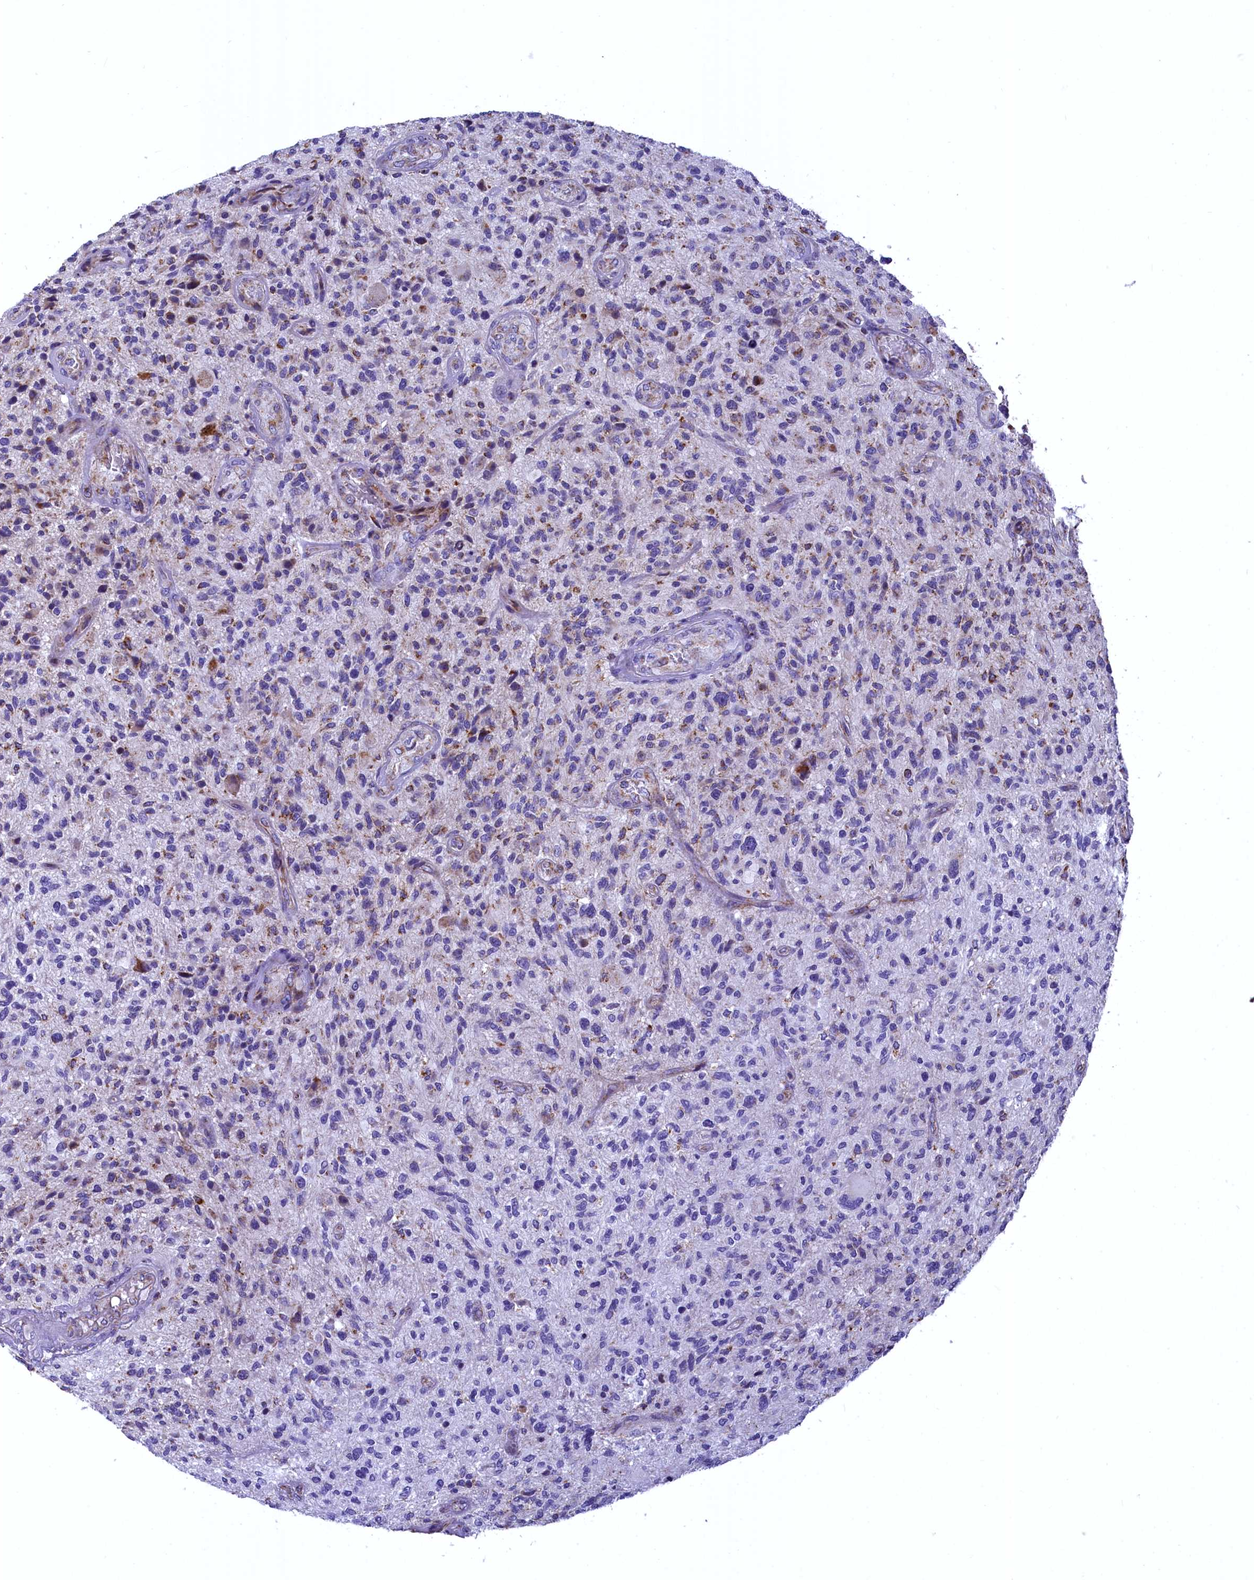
{"staining": {"intensity": "moderate", "quantity": "<25%", "location": "cytoplasmic/membranous"}, "tissue": "glioma", "cell_type": "Tumor cells", "image_type": "cancer", "snomed": [{"axis": "morphology", "description": "Glioma, malignant, High grade"}, {"axis": "topography", "description": "Brain"}], "caption": "IHC photomicrograph of neoplastic tissue: glioma stained using immunohistochemistry reveals low levels of moderate protein expression localized specifically in the cytoplasmic/membranous of tumor cells, appearing as a cytoplasmic/membranous brown color.", "gene": "COX17", "patient": {"sex": "male", "age": 47}}